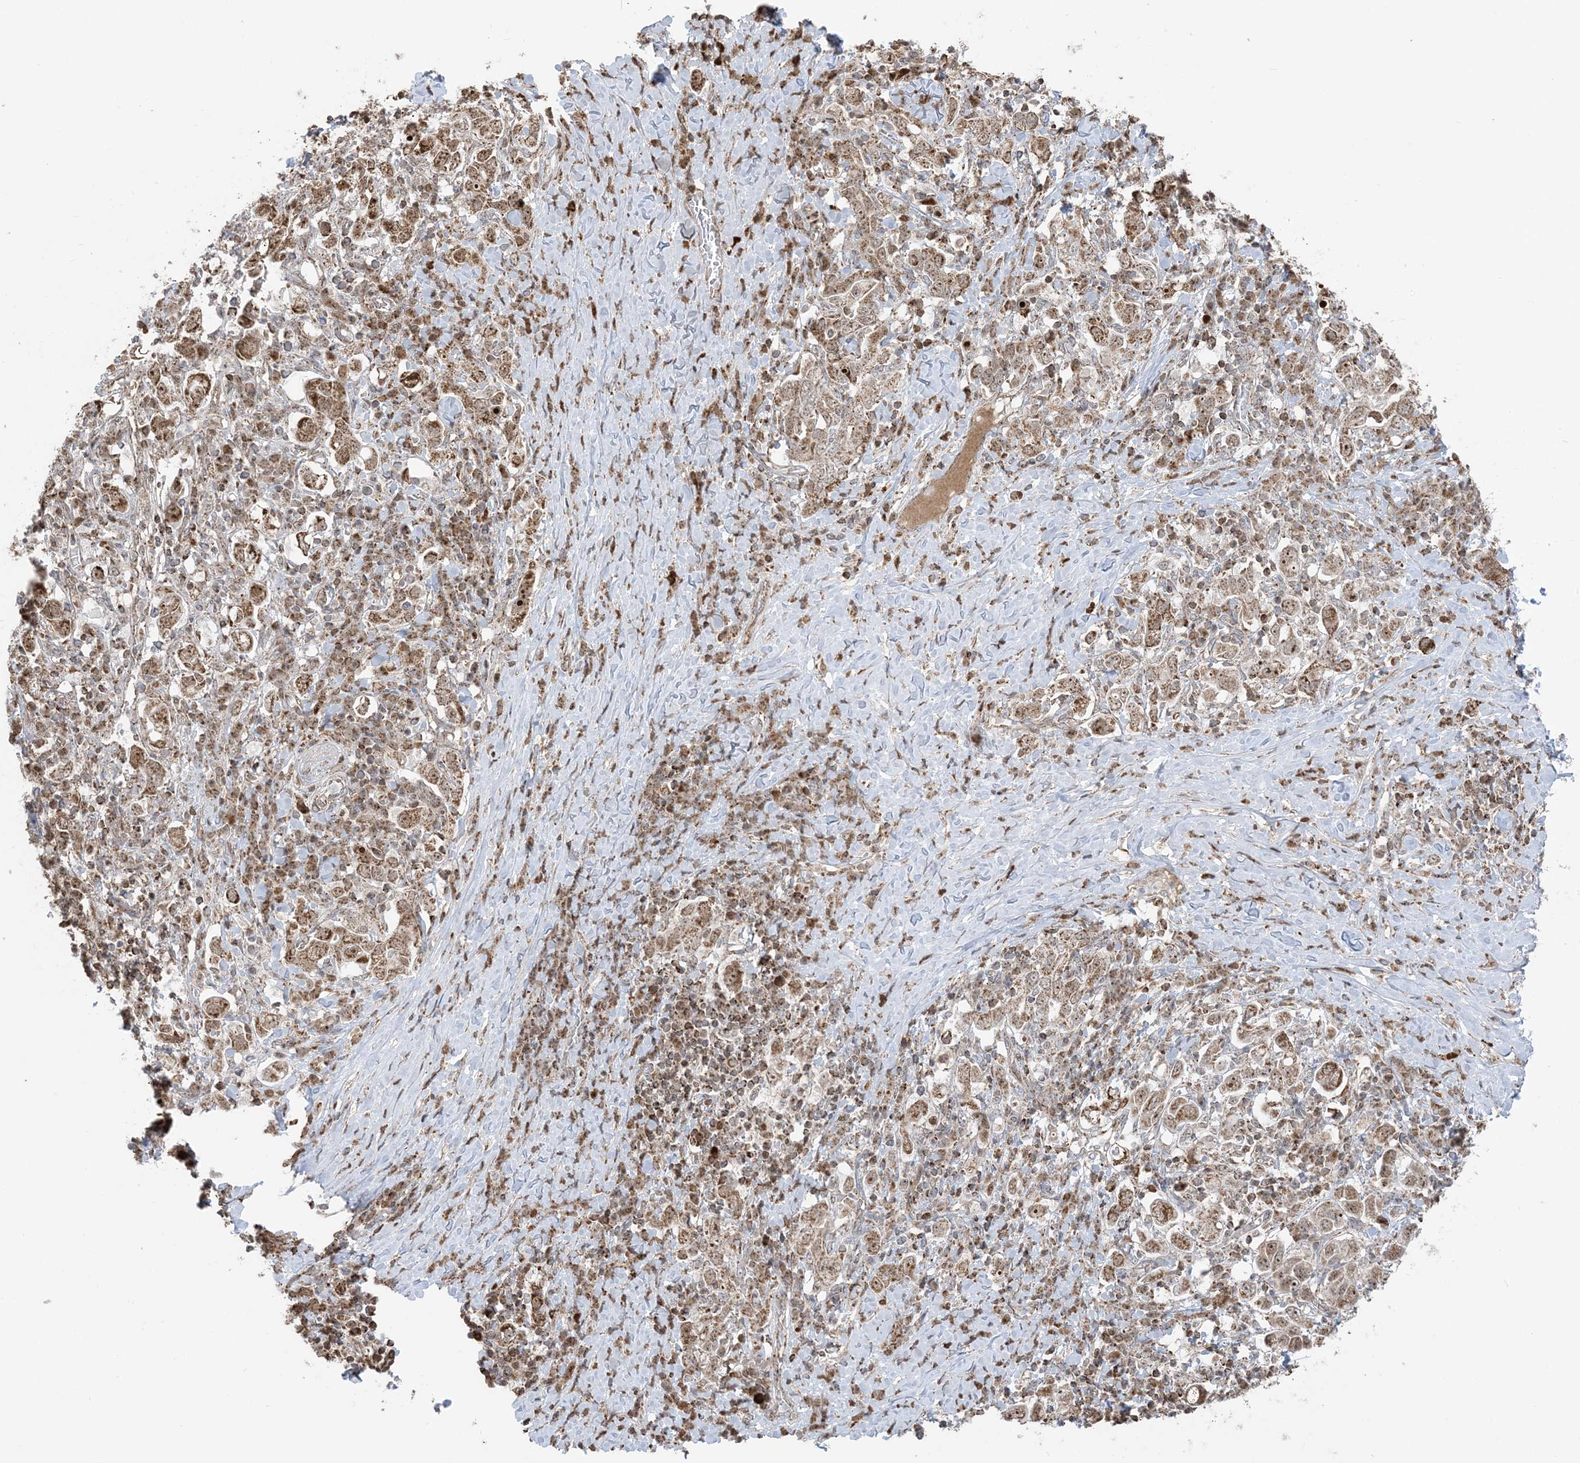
{"staining": {"intensity": "moderate", "quantity": ">75%", "location": "cytoplasmic/membranous,nuclear"}, "tissue": "stomach cancer", "cell_type": "Tumor cells", "image_type": "cancer", "snomed": [{"axis": "morphology", "description": "Adenocarcinoma, NOS"}, {"axis": "topography", "description": "Stomach, upper"}], "caption": "Adenocarcinoma (stomach) tissue reveals moderate cytoplasmic/membranous and nuclear positivity in about >75% of tumor cells, visualized by immunohistochemistry.", "gene": "MAPKBP1", "patient": {"sex": "male", "age": 62}}